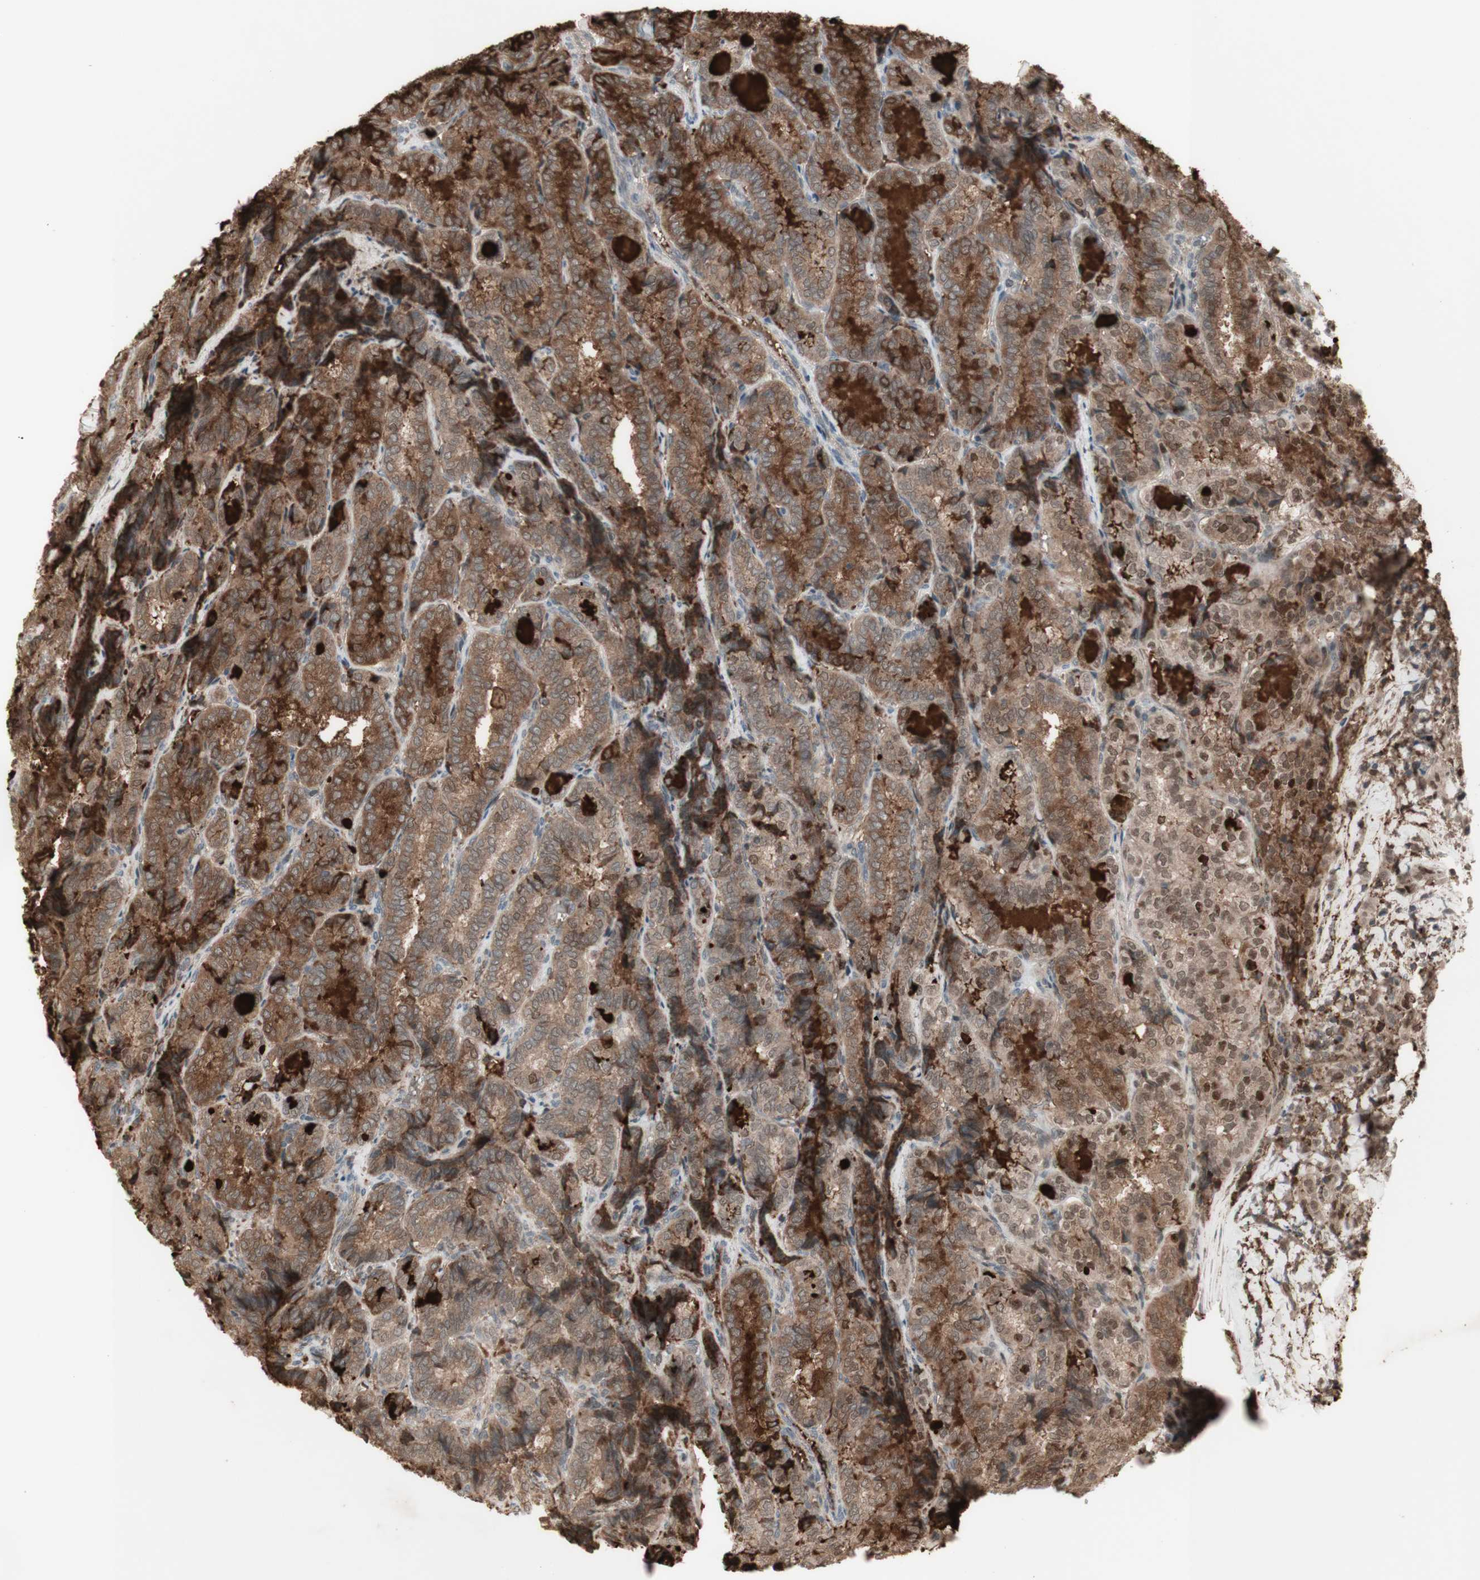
{"staining": {"intensity": "weak", "quantity": ">75%", "location": "cytoplasmic/membranous"}, "tissue": "thyroid cancer", "cell_type": "Tumor cells", "image_type": "cancer", "snomed": [{"axis": "morphology", "description": "Normal tissue, NOS"}, {"axis": "morphology", "description": "Papillary adenocarcinoma, NOS"}, {"axis": "topography", "description": "Thyroid gland"}], "caption": "Brown immunohistochemical staining in human papillary adenocarcinoma (thyroid) demonstrates weak cytoplasmic/membranous positivity in about >75% of tumor cells. The staining was performed using DAB (3,3'-diaminobenzidine) to visualize the protein expression in brown, while the nuclei were stained in blue with hematoxylin (Magnification: 20x).", "gene": "MSH6", "patient": {"sex": "female", "age": 30}}